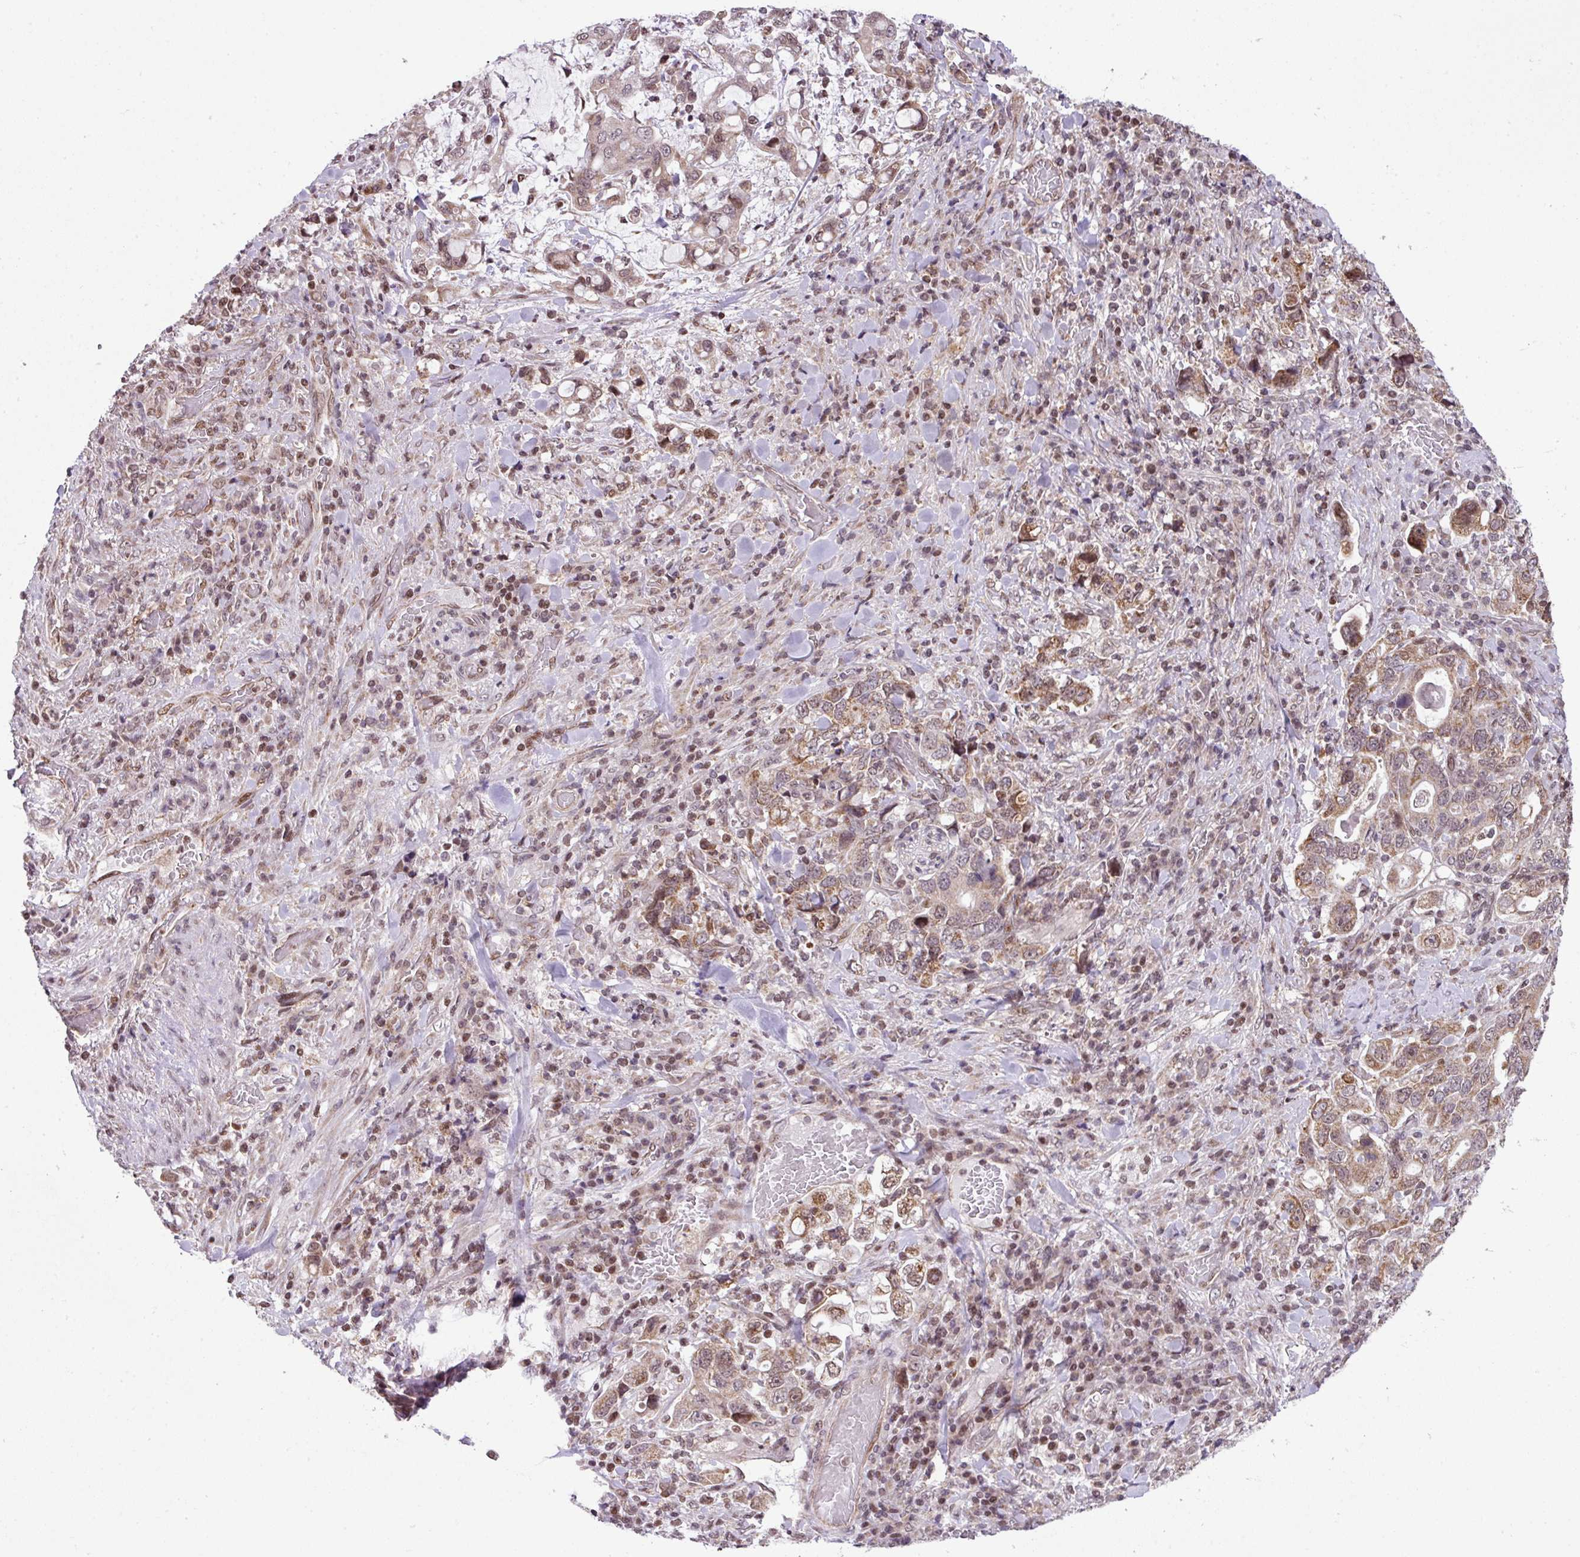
{"staining": {"intensity": "moderate", "quantity": ">75%", "location": "cytoplasmic/membranous,nuclear"}, "tissue": "stomach cancer", "cell_type": "Tumor cells", "image_type": "cancer", "snomed": [{"axis": "morphology", "description": "Adenocarcinoma, NOS"}, {"axis": "topography", "description": "Stomach, upper"}, {"axis": "topography", "description": "Stomach"}], "caption": "There is medium levels of moderate cytoplasmic/membranous and nuclear positivity in tumor cells of stomach cancer, as demonstrated by immunohistochemical staining (brown color).", "gene": "PLK1", "patient": {"sex": "male", "age": 62}}